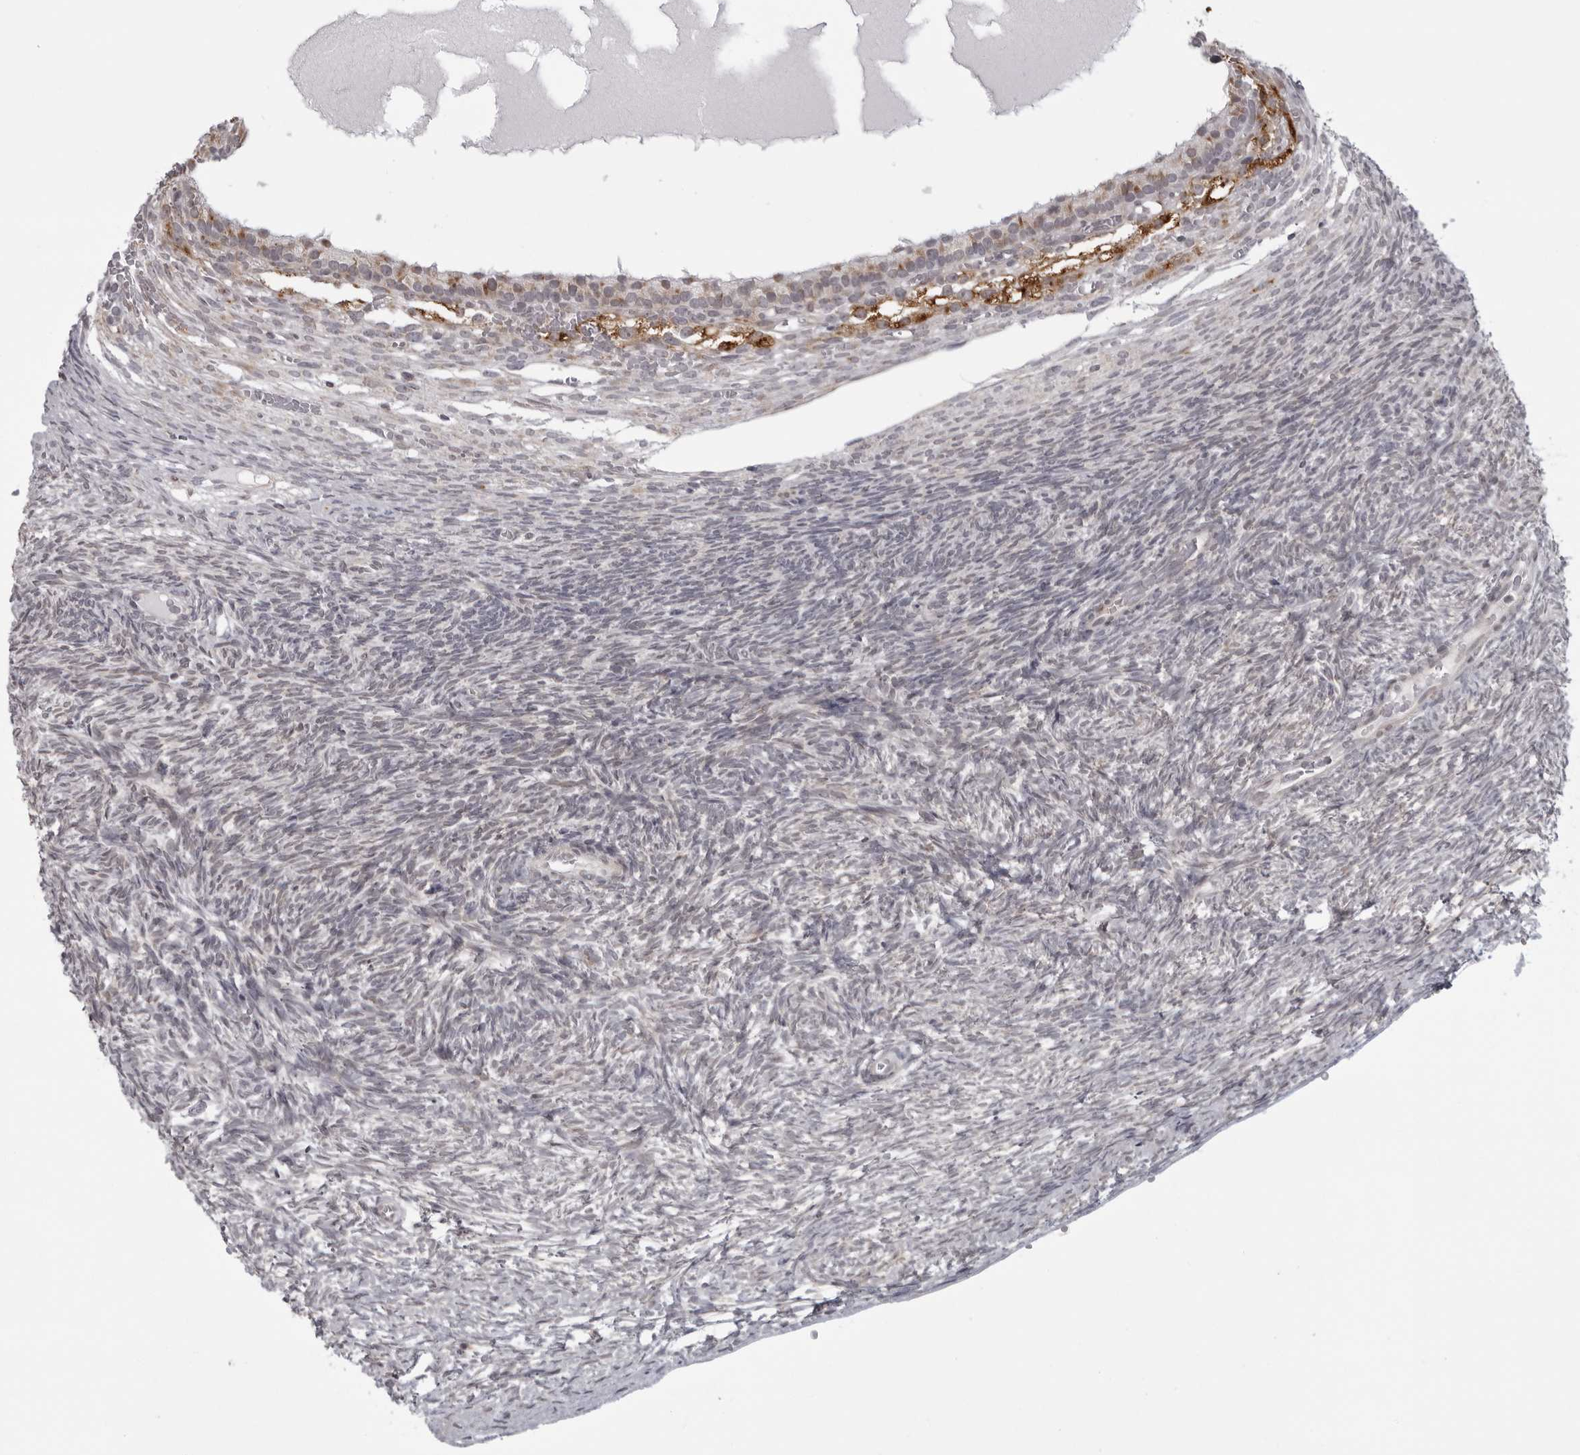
{"staining": {"intensity": "weak", "quantity": "25%-75%", "location": "cytoplasmic/membranous"}, "tissue": "ovary", "cell_type": "Follicle cells", "image_type": "normal", "snomed": [{"axis": "morphology", "description": "Normal tissue, NOS"}, {"axis": "topography", "description": "Ovary"}], "caption": "Immunohistochemistry of benign ovary shows low levels of weak cytoplasmic/membranous staining in approximately 25%-75% of follicle cells.", "gene": "RTCA", "patient": {"sex": "female", "age": 34}}